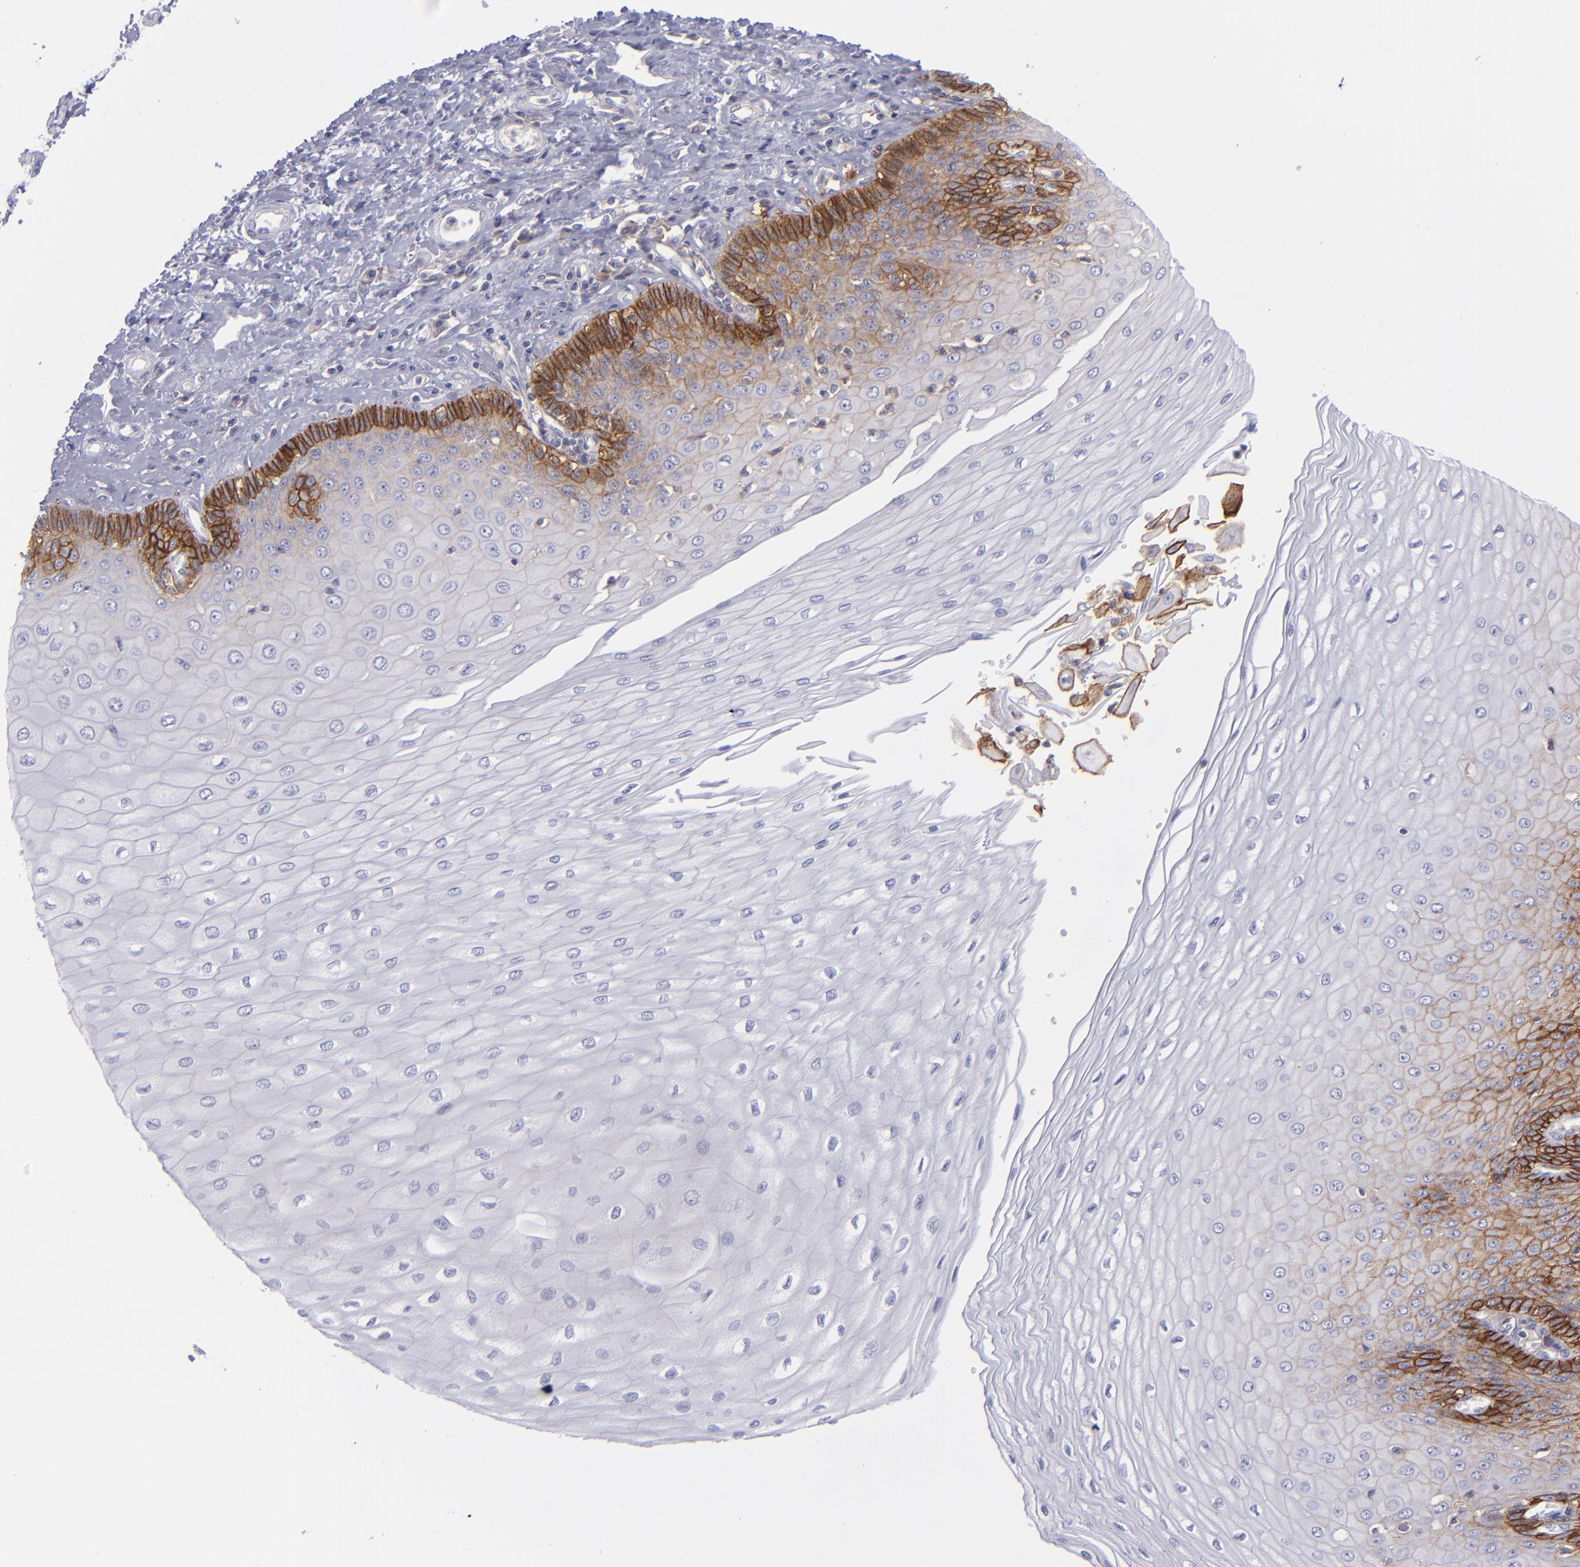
{"staining": {"intensity": "strong", "quantity": "<25%", "location": "cytoplasmic/membranous"}, "tissue": "esophagus", "cell_type": "Squamous epithelial cells", "image_type": "normal", "snomed": [{"axis": "morphology", "description": "Normal tissue, NOS"}, {"axis": "topography", "description": "Esophagus"}], "caption": "Protein staining displays strong cytoplasmic/membranous expression in about <25% of squamous epithelial cells in unremarkable esophagus.", "gene": "BSG", "patient": {"sex": "male", "age": 70}}